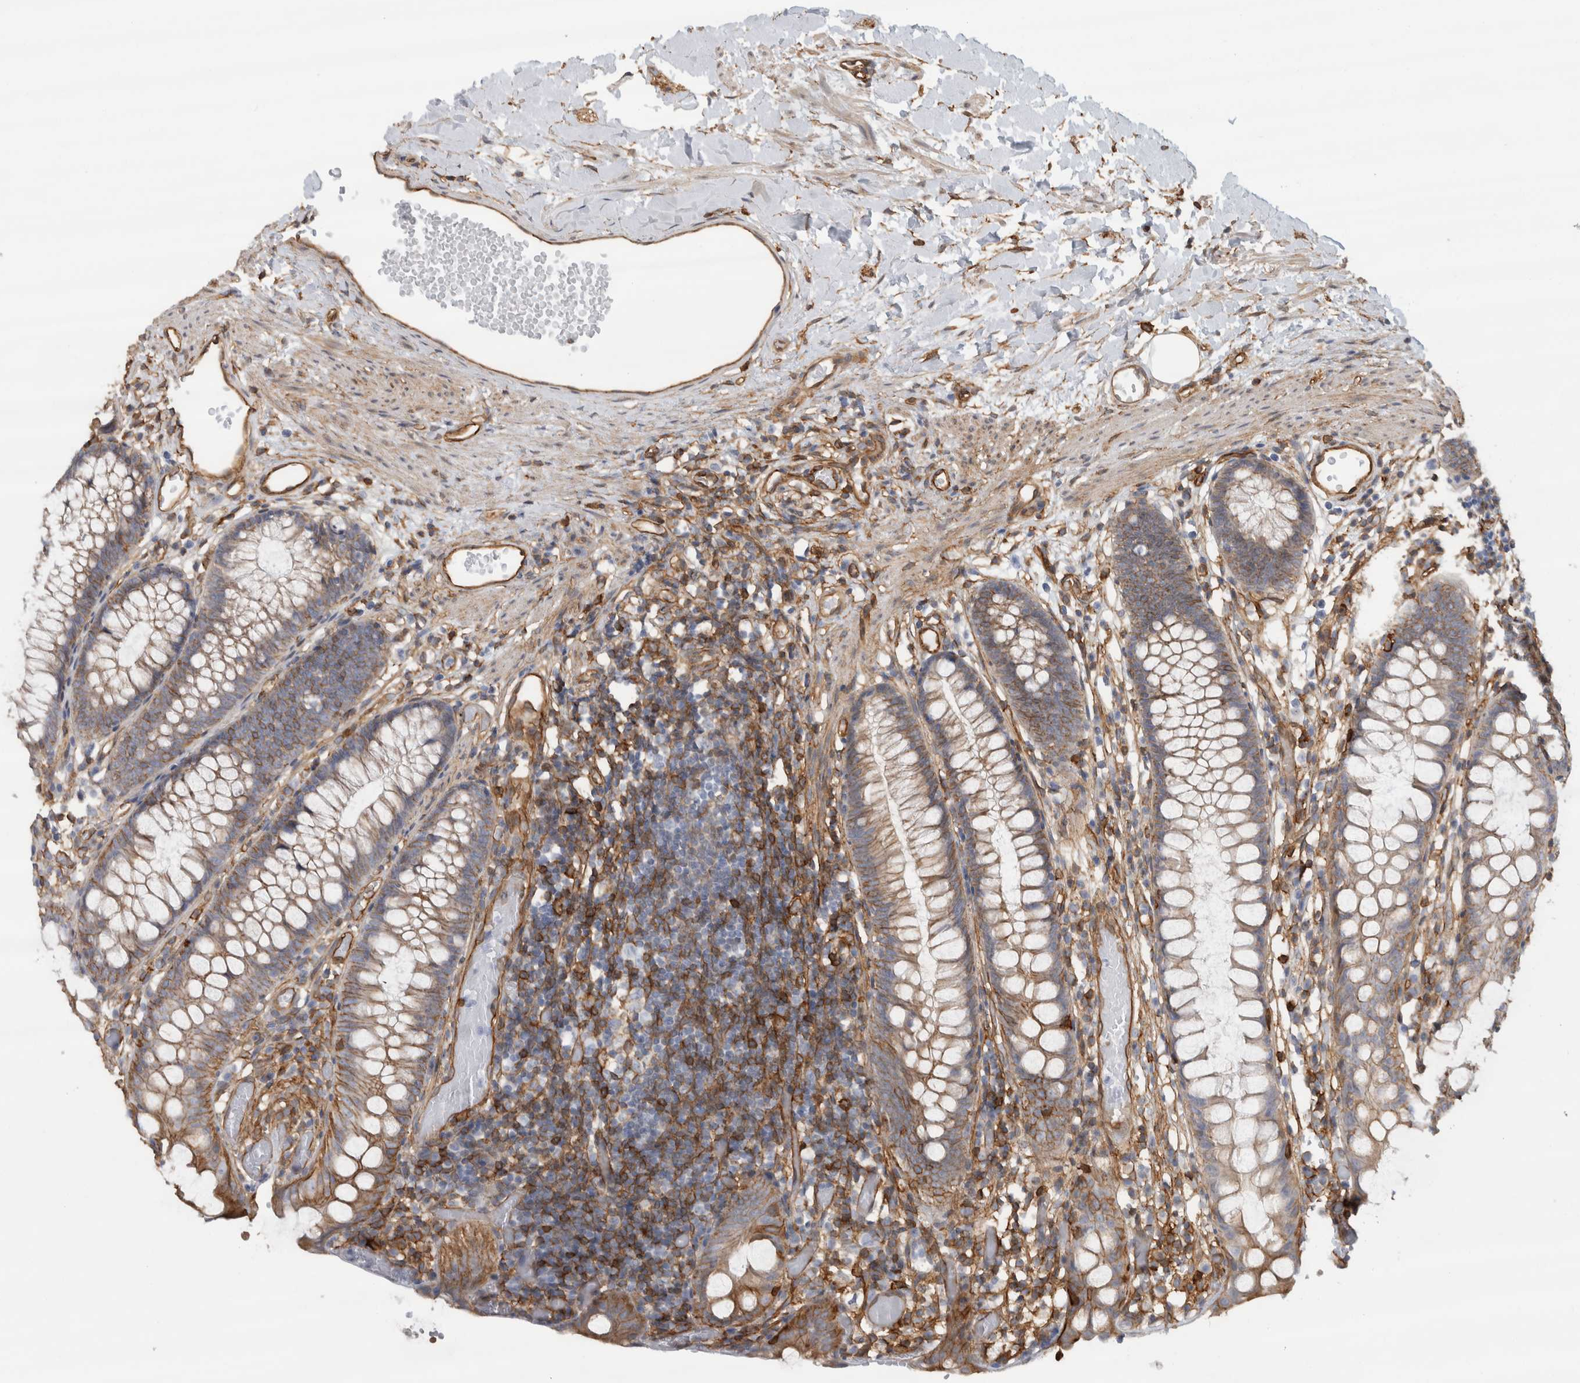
{"staining": {"intensity": "moderate", "quantity": ">75%", "location": "cytoplasmic/membranous"}, "tissue": "colon", "cell_type": "Endothelial cells", "image_type": "normal", "snomed": [{"axis": "morphology", "description": "Normal tissue, NOS"}, {"axis": "topography", "description": "Colon"}], "caption": "DAB (3,3'-diaminobenzidine) immunohistochemical staining of unremarkable human colon exhibits moderate cytoplasmic/membranous protein positivity in approximately >75% of endothelial cells.", "gene": "AHNAK", "patient": {"sex": "male", "age": 14}}